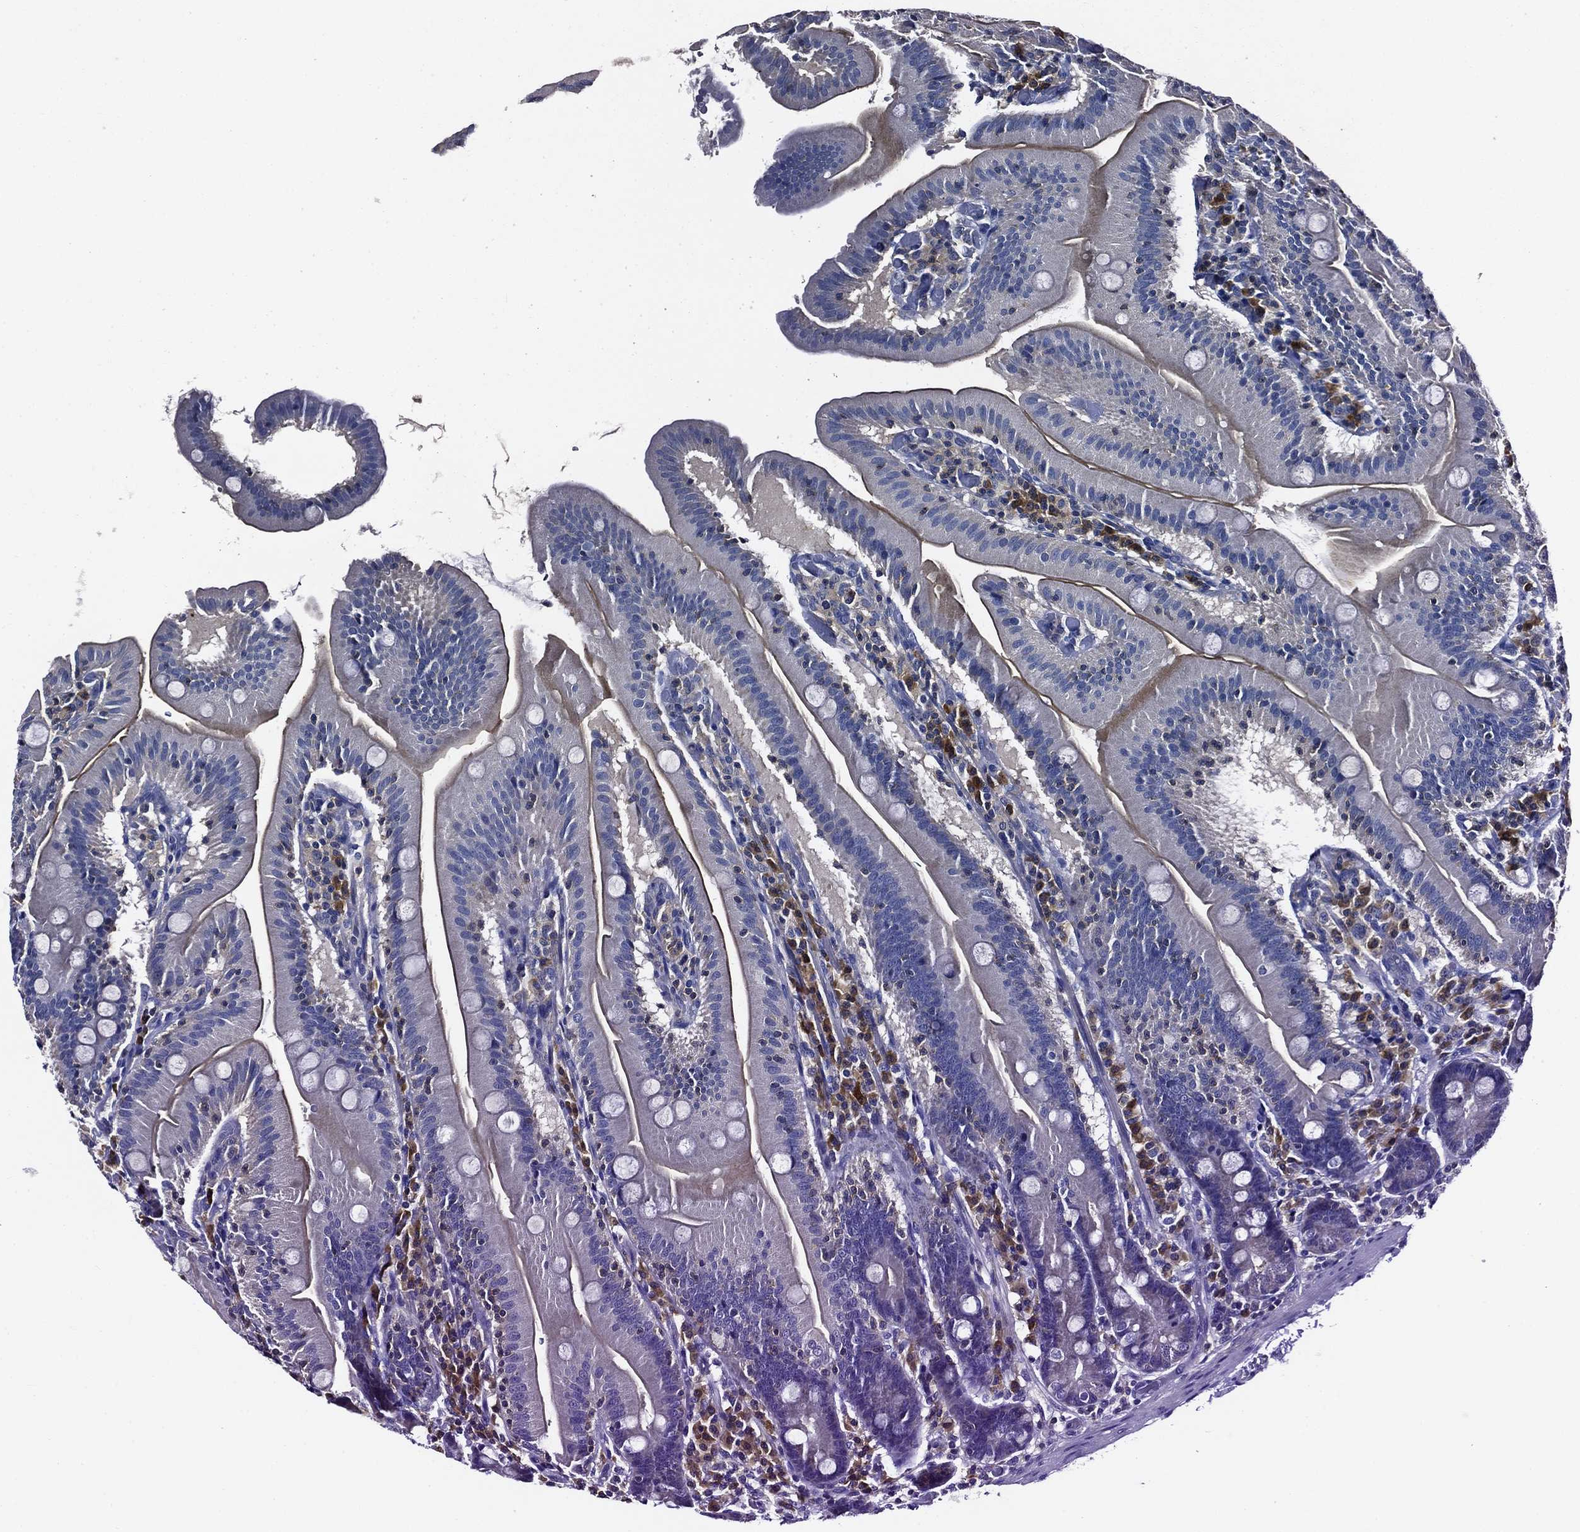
{"staining": {"intensity": "weak", "quantity": "25%-75%", "location": "cytoplasmic/membranous"}, "tissue": "small intestine", "cell_type": "Glandular cells", "image_type": "normal", "snomed": [{"axis": "morphology", "description": "Normal tissue, NOS"}, {"axis": "topography", "description": "Small intestine"}], "caption": "Weak cytoplasmic/membranous positivity is seen in about 25%-75% of glandular cells in unremarkable small intestine. The staining is performed using DAB (3,3'-diaminobenzidine) brown chromogen to label protein expression. The nuclei are counter-stained blue using hematoxylin.", "gene": "POU2F2", "patient": {"sex": "male", "age": 37}}